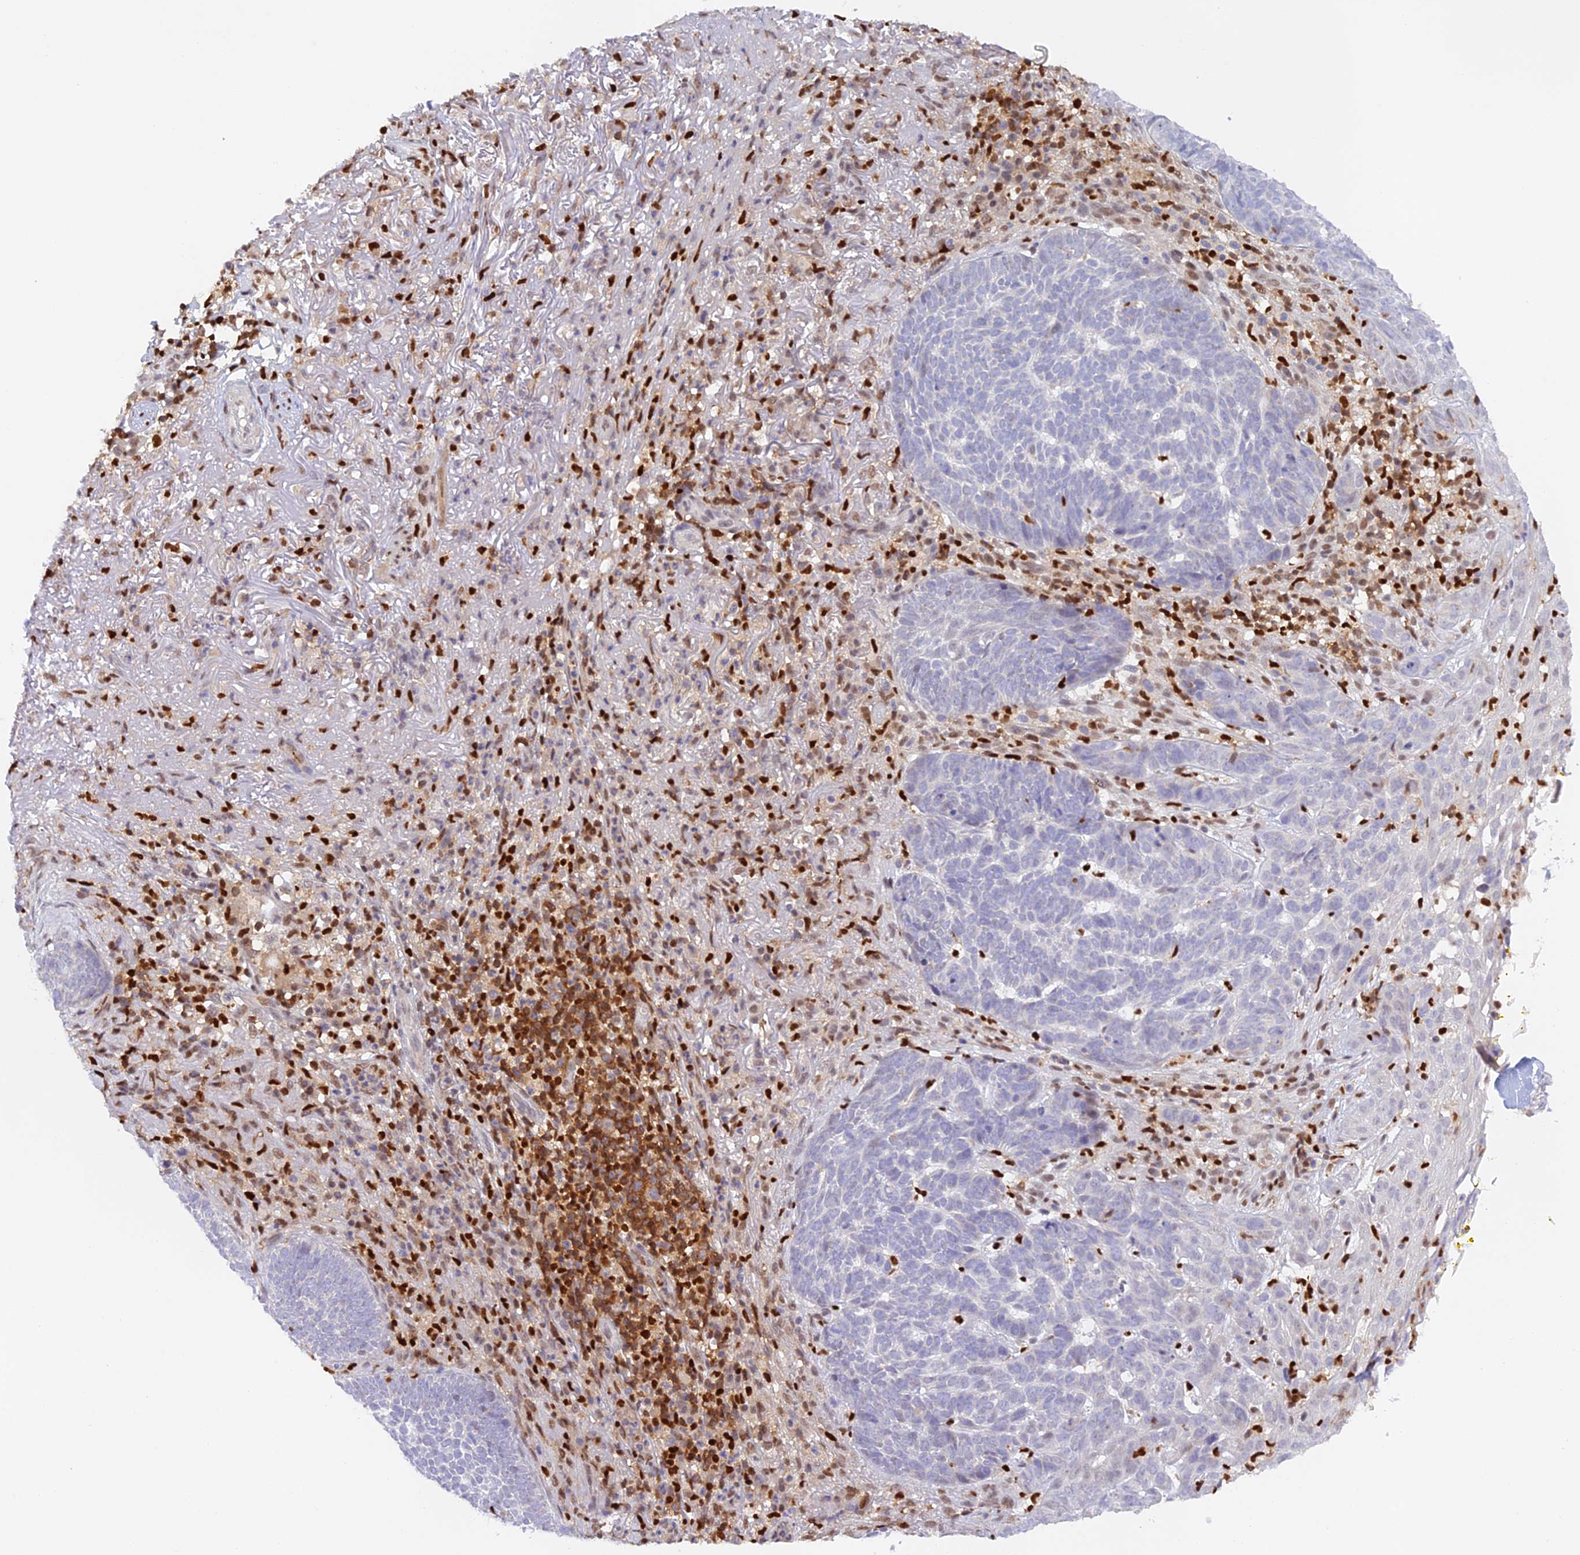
{"staining": {"intensity": "negative", "quantity": "none", "location": "none"}, "tissue": "skin cancer", "cell_type": "Tumor cells", "image_type": "cancer", "snomed": [{"axis": "morphology", "description": "Basal cell carcinoma"}, {"axis": "topography", "description": "Skin"}], "caption": "Tumor cells show no significant expression in skin basal cell carcinoma. (Stains: DAB IHC with hematoxylin counter stain, Microscopy: brightfield microscopy at high magnification).", "gene": "DENND1C", "patient": {"sex": "female", "age": 78}}